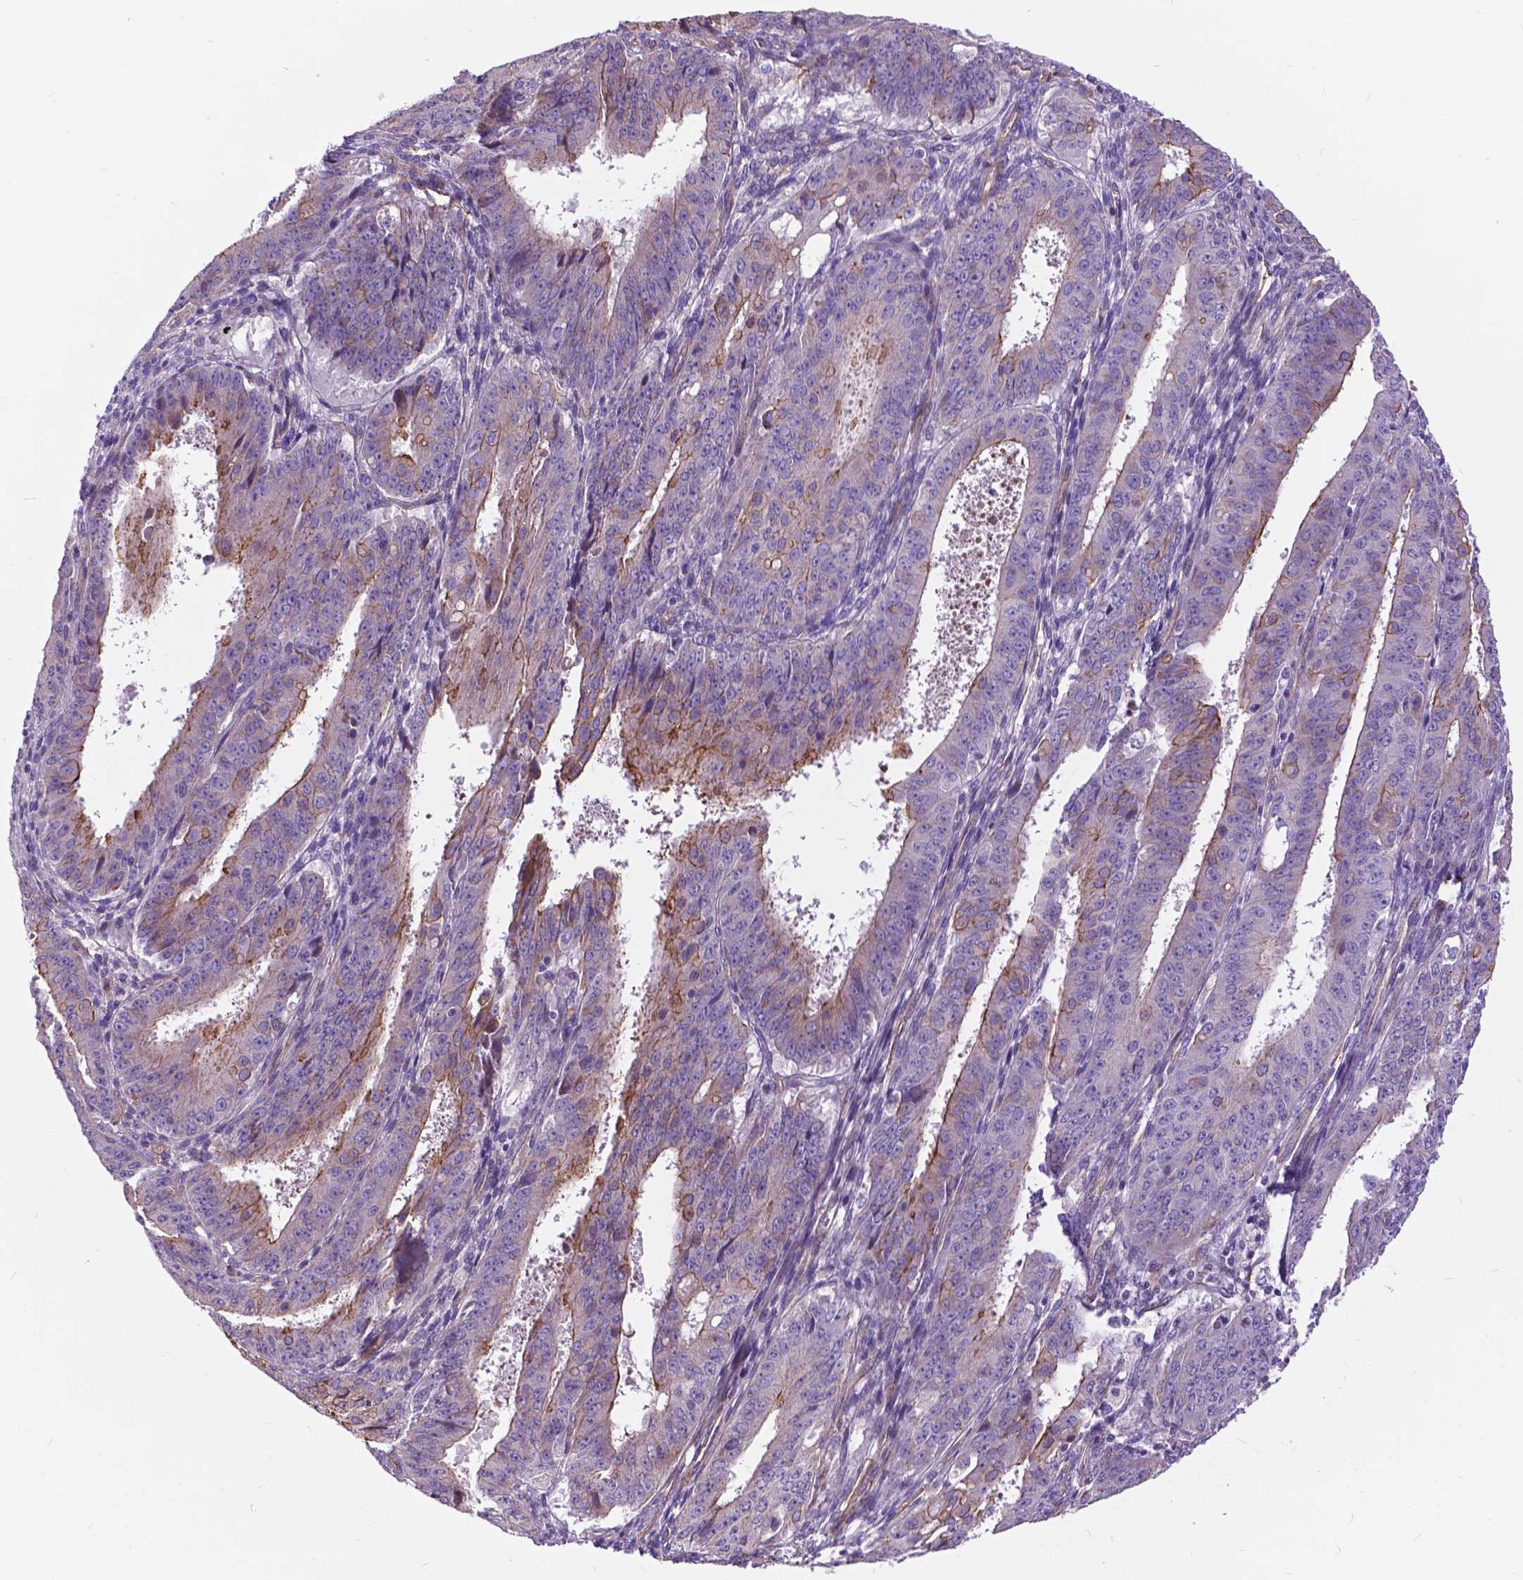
{"staining": {"intensity": "moderate", "quantity": "<25%", "location": "cytoplasmic/membranous"}, "tissue": "ovarian cancer", "cell_type": "Tumor cells", "image_type": "cancer", "snomed": [{"axis": "morphology", "description": "Carcinoma, endometroid"}, {"axis": "topography", "description": "Ovary"}], "caption": "An immunohistochemistry micrograph of neoplastic tissue is shown. Protein staining in brown shows moderate cytoplasmic/membranous positivity in ovarian cancer (endometroid carcinoma) within tumor cells.", "gene": "FLT4", "patient": {"sex": "female", "age": 42}}